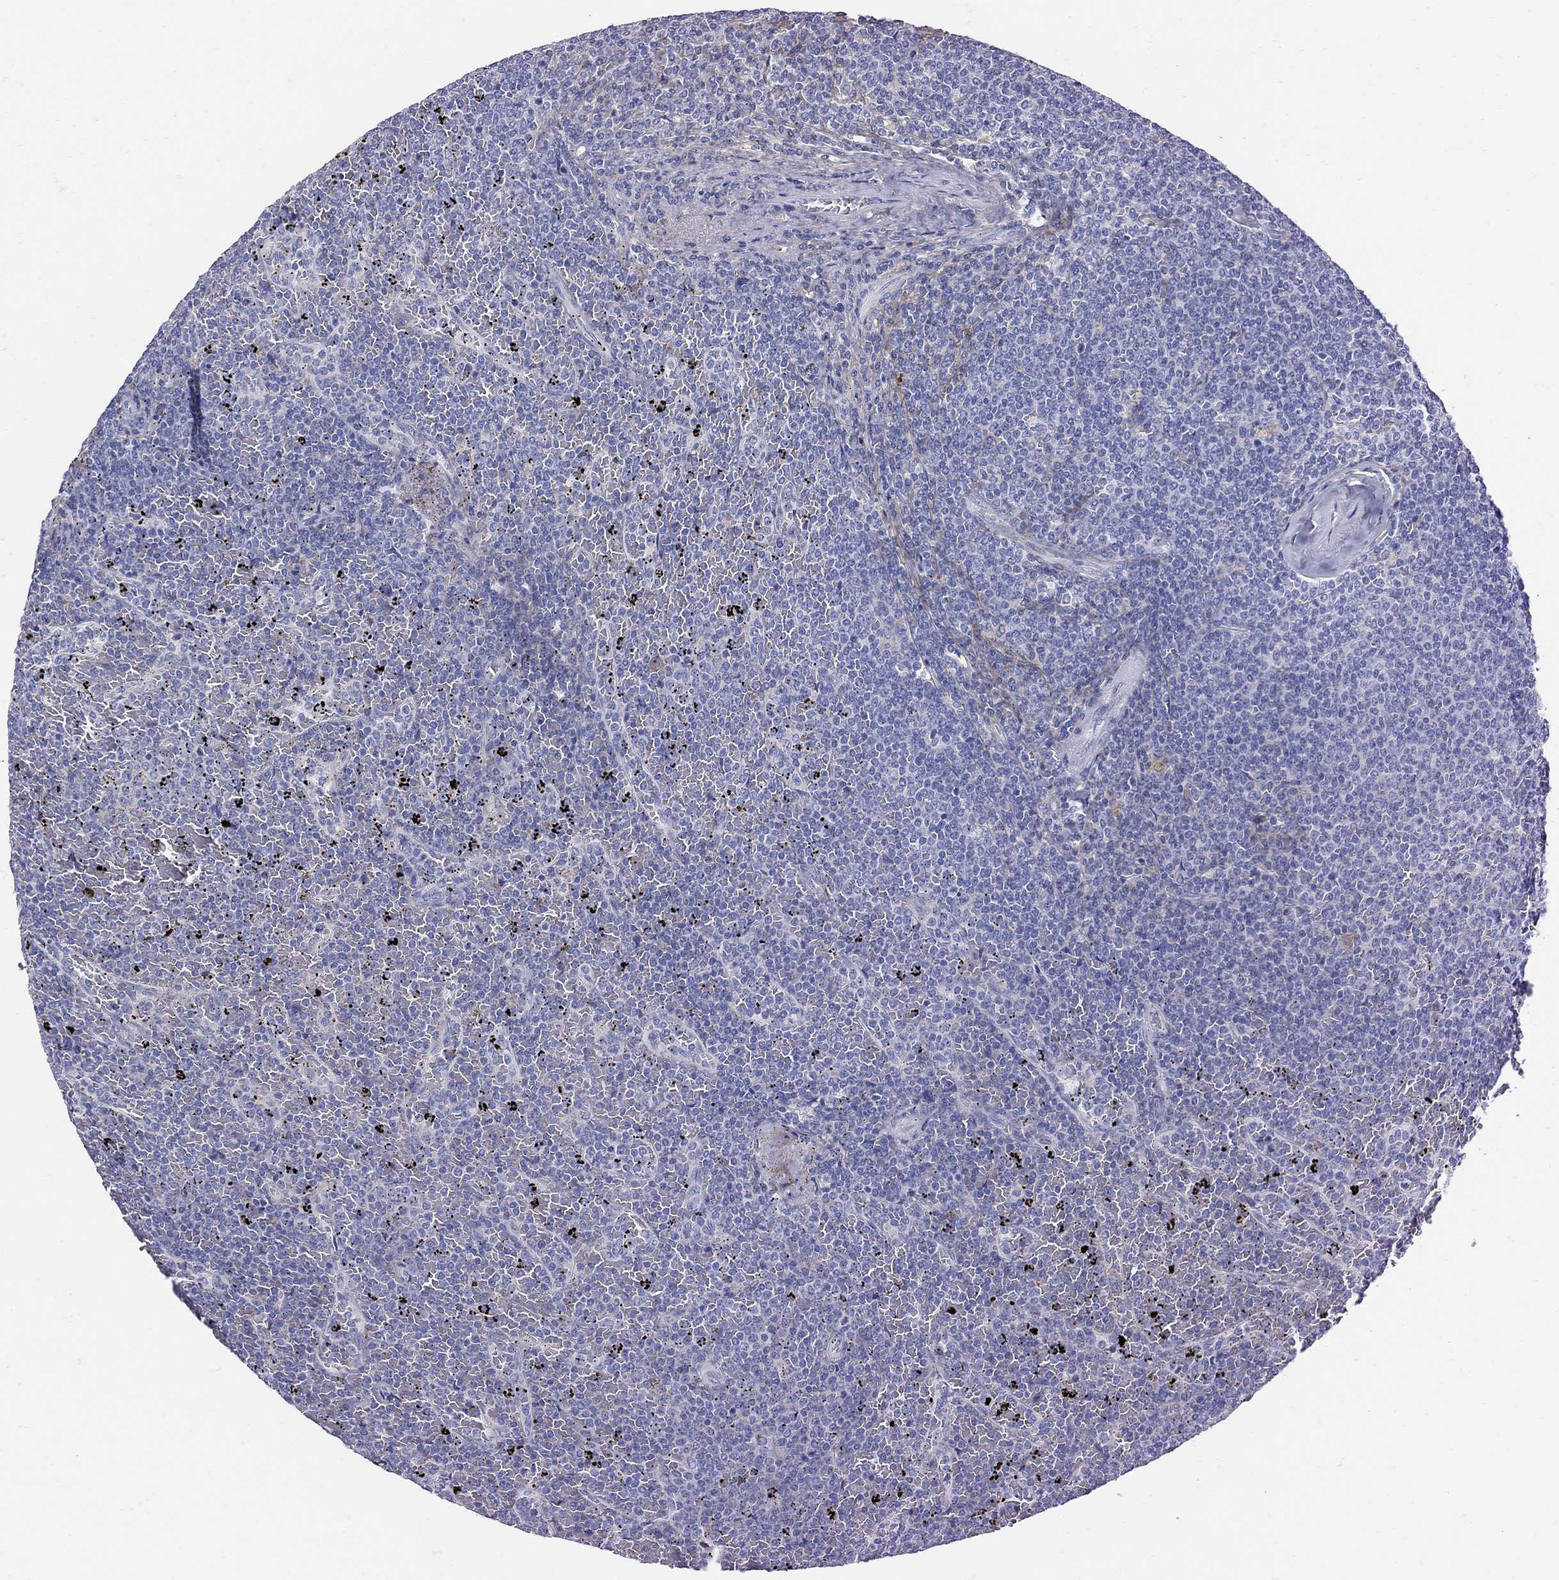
{"staining": {"intensity": "negative", "quantity": "none", "location": "none"}, "tissue": "lymphoma", "cell_type": "Tumor cells", "image_type": "cancer", "snomed": [{"axis": "morphology", "description": "Malignant lymphoma, non-Hodgkin's type, Low grade"}, {"axis": "topography", "description": "Spleen"}], "caption": "A high-resolution photomicrograph shows immunohistochemistry (IHC) staining of malignant lymphoma, non-Hodgkin's type (low-grade), which reveals no significant positivity in tumor cells. The staining is performed using DAB (3,3'-diaminobenzidine) brown chromogen with nuclei counter-stained in using hematoxylin.", "gene": "TGFBI", "patient": {"sex": "female", "age": 77}}